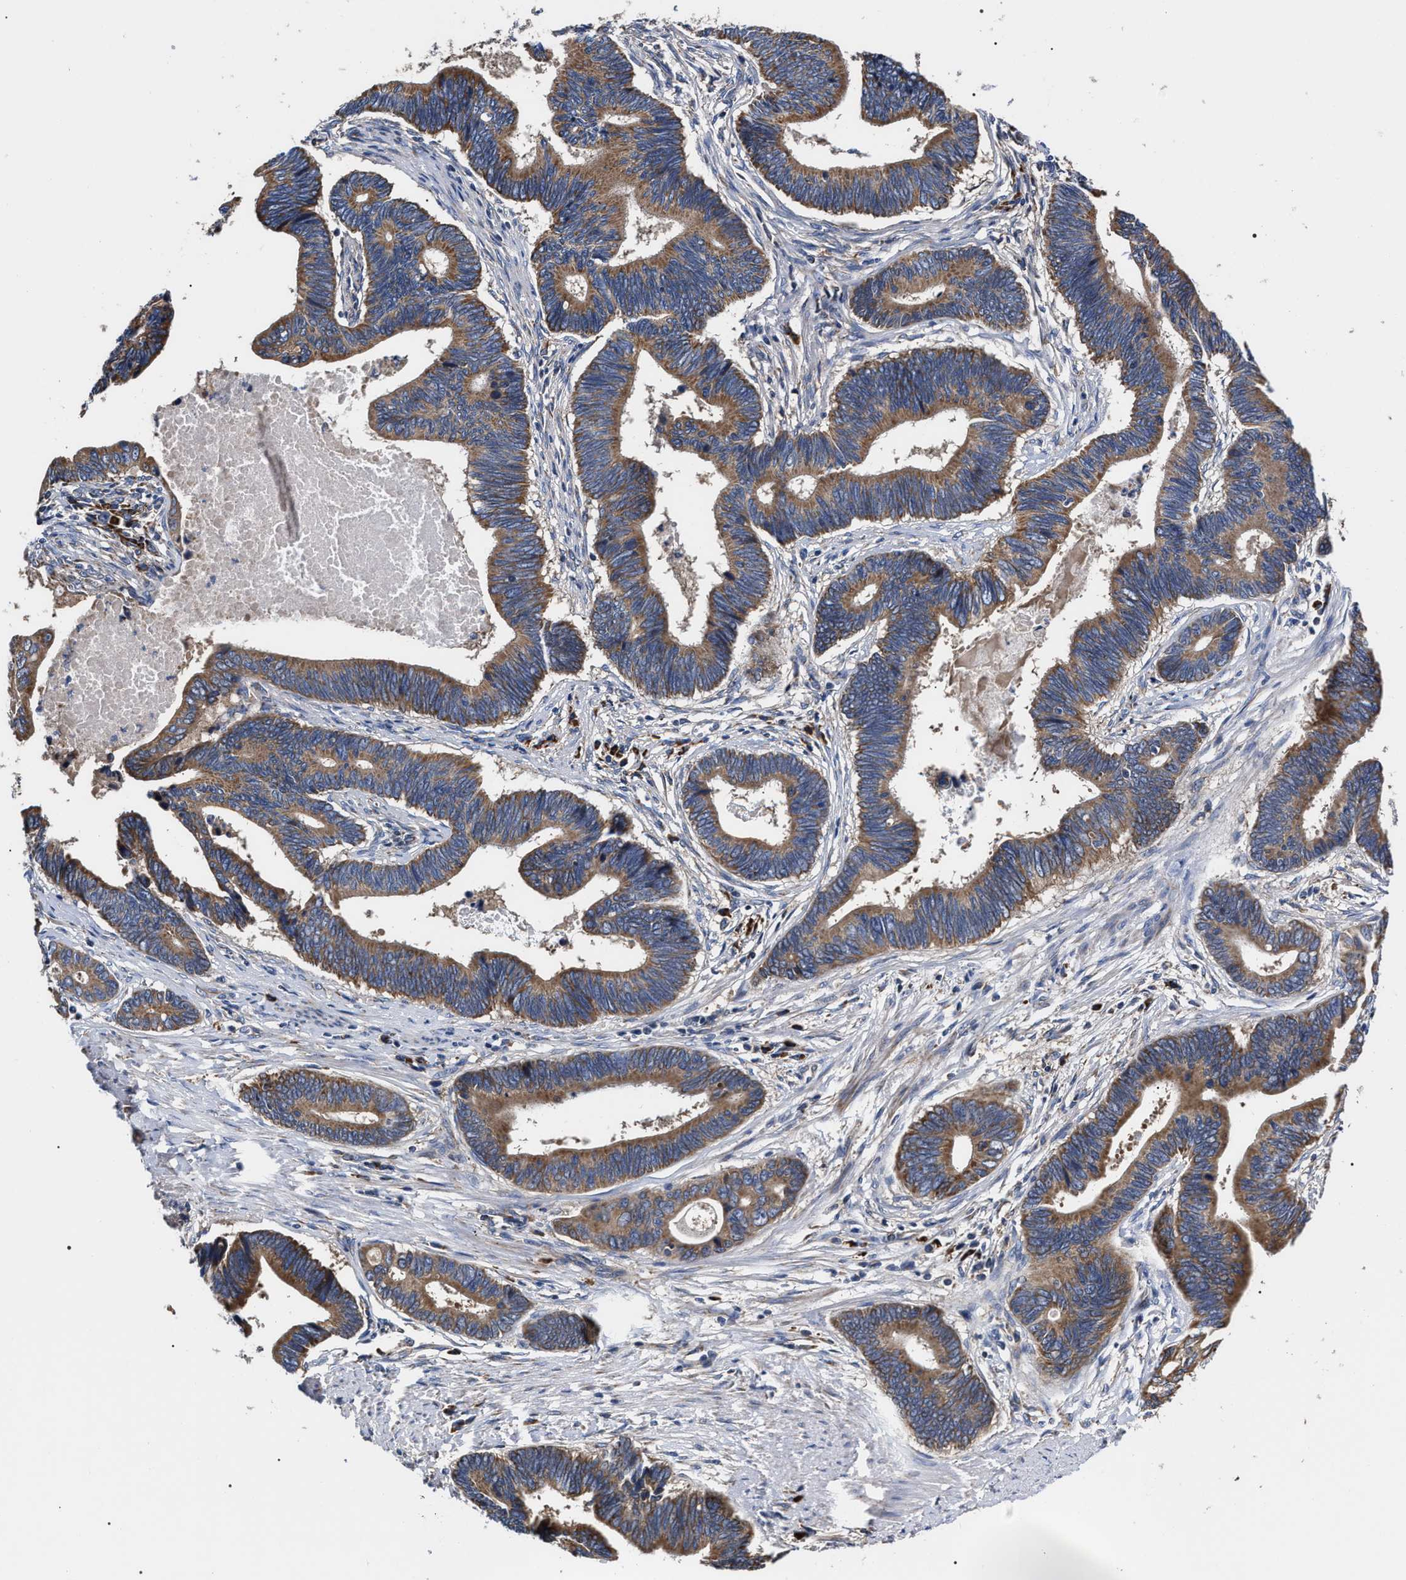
{"staining": {"intensity": "moderate", "quantity": ">75%", "location": "cytoplasmic/membranous"}, "tissue": "pancreatic cancer", "cell_type": "Tumor cells", "image_type": "cancer", "snomed": [{"axis": "morphology", "description": "Adenocarcinoma, NOS"}, {"axis": "topography", "description": "Pancreas"}], "caption": "An image of human adenocarcinoma (pancreatic) stained for a protein demonstrates moderate cytoplasmic/membranous brown staining in tumor cells.", "gene": "MACC1", "patient": {"sex": "female", "age": 70}}